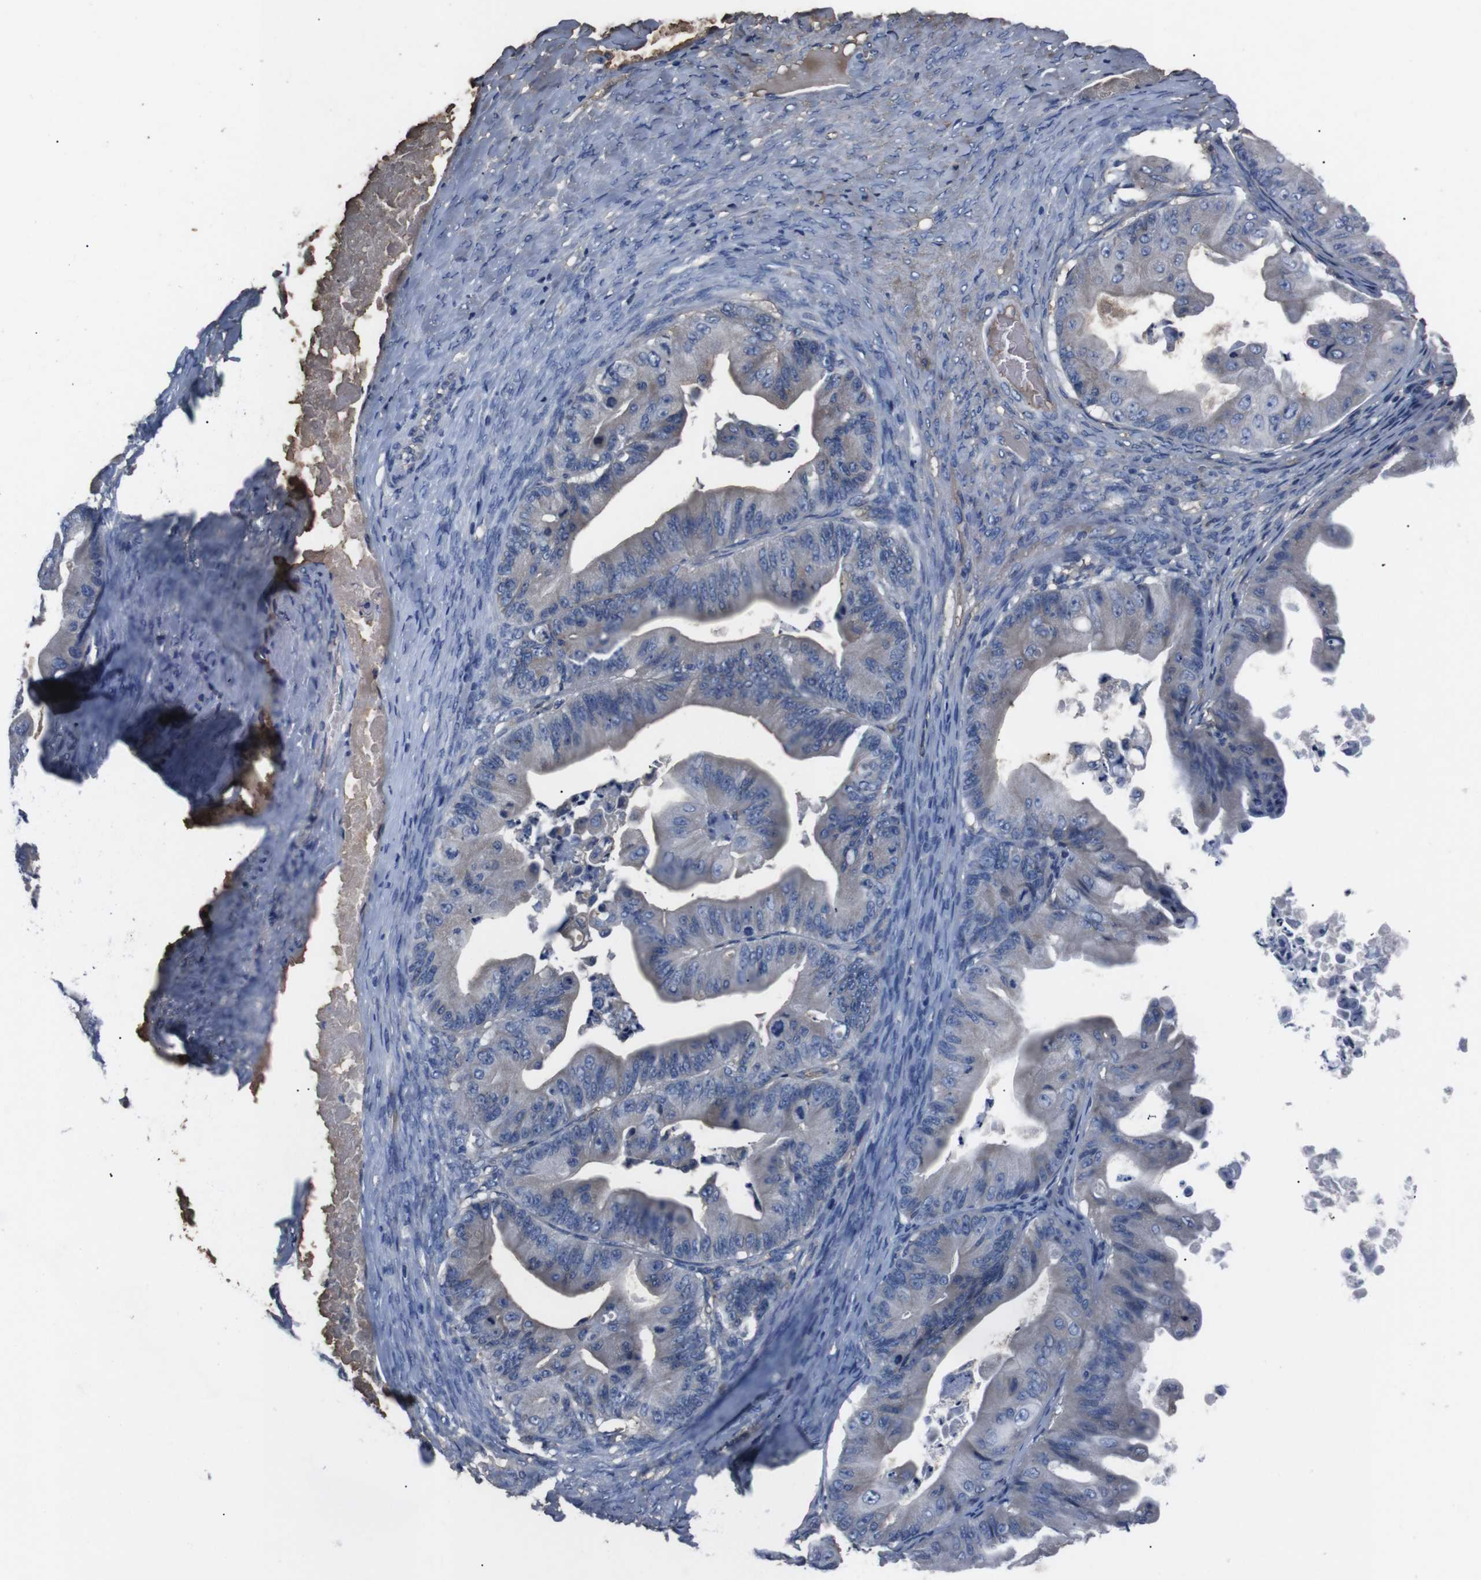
{"staining": {"intensity": "negative", "quantity": "none", "location": "none"}, "tissue": "ovarian cancer", "cell_type": "Tumor cells", "image_type": "cancer", "snomed": [{"axis": "morphology", "description": "Cystadenocarcinoma, mucinous, NOS"}, {"axis": "topography", "description": "Ovary"}], "caption": "This histopathology image is of ovarian mucinous cystadenocarcinoma stained with immunohistochemistry to label a protein in brown with the nuclei are counter-stained blue. There is no positivity in tumor cells. Brightfield microscopy of IHC stained with DAB (brown) and hematoxylin (blue), captured at high magnification.", "gene": "LEP", "patient": {"sex": "female", "age": 37}}